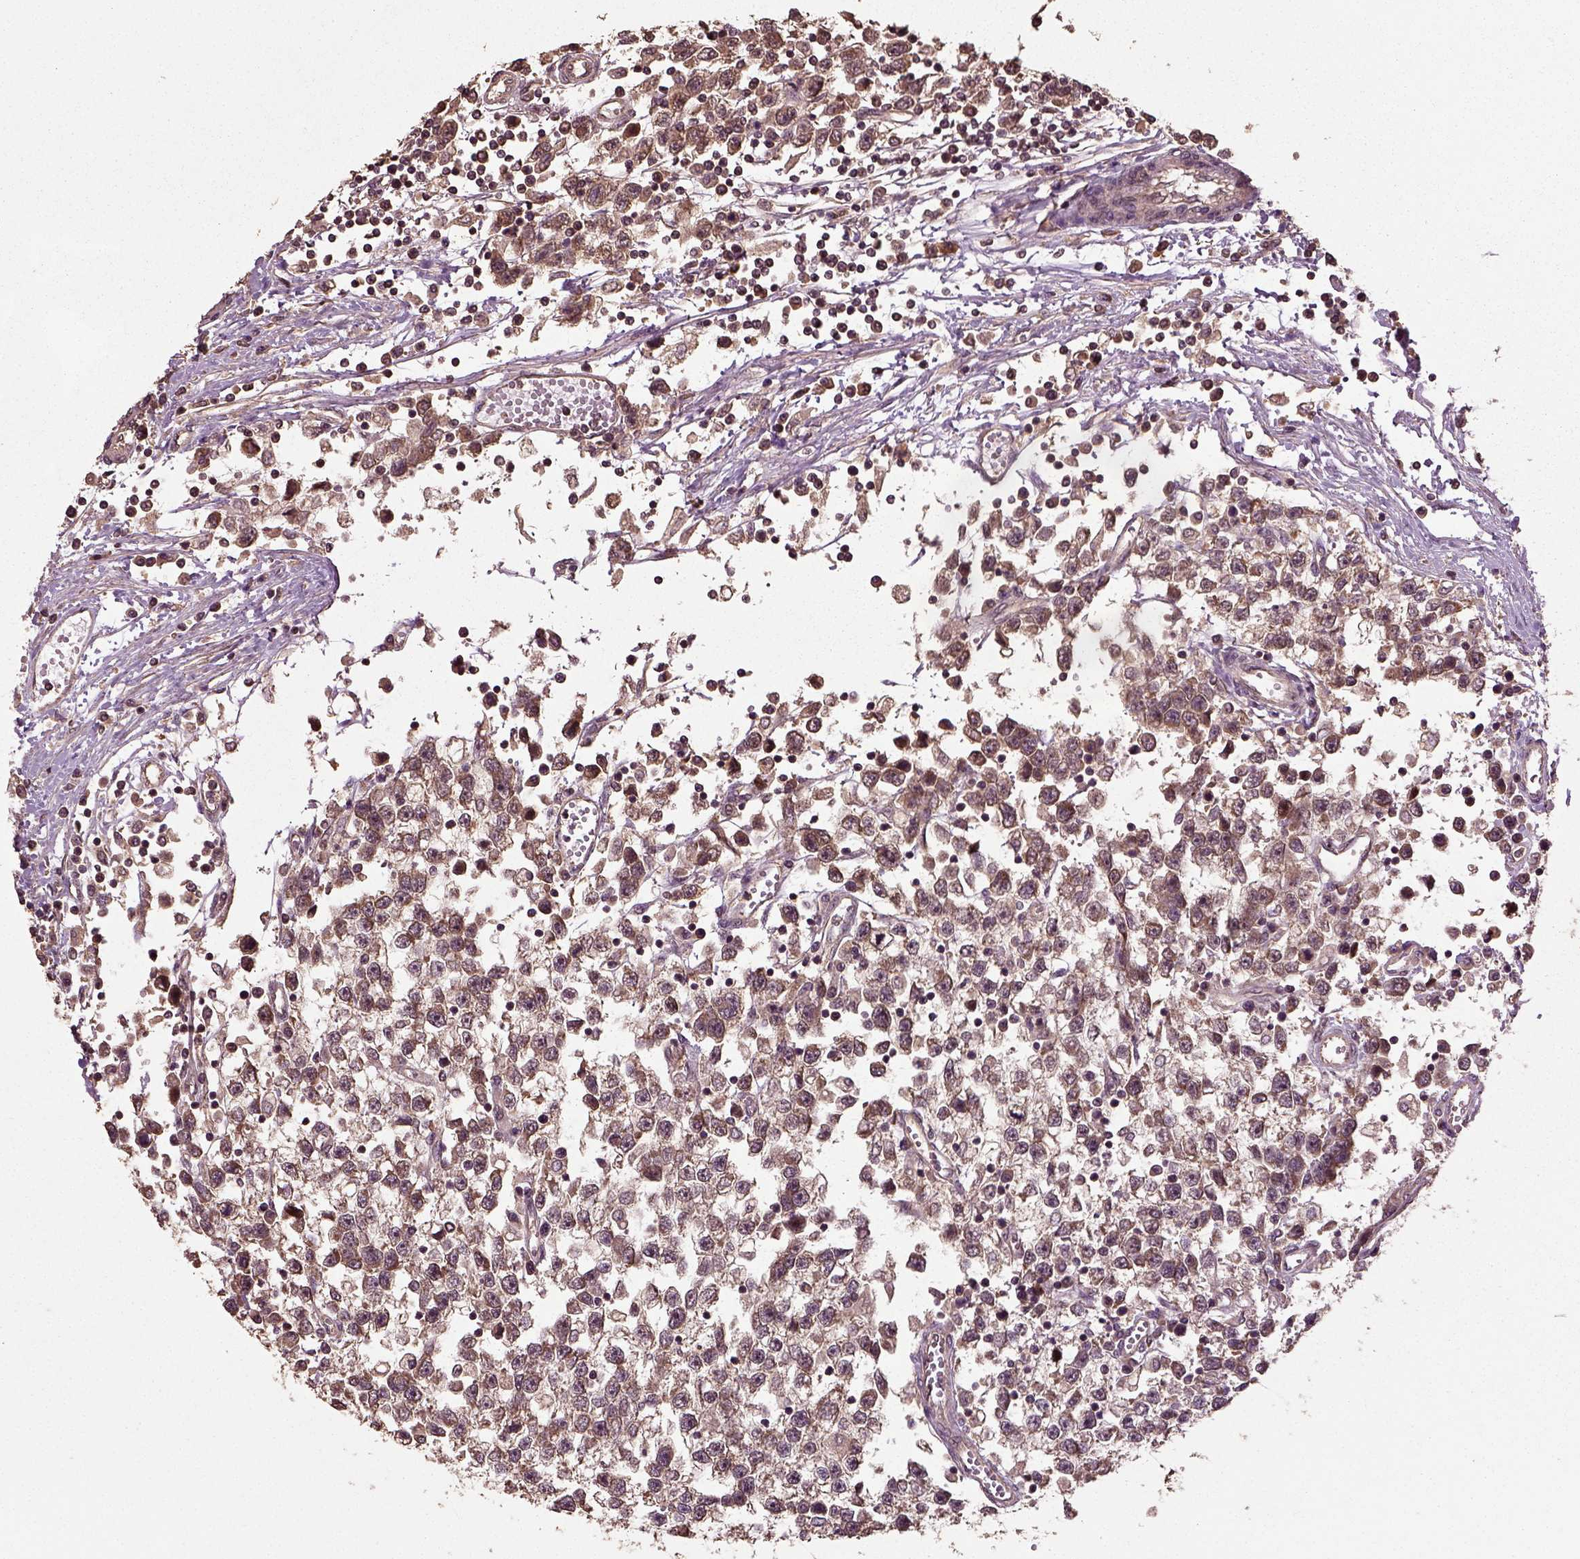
{"staining": {"intensity": "moderate", "quantity": ">75%", "location": "cytoplasmic/membranous"}, "tissue": "testis cancer", "cell_type": "Tumor cells", "image_type": "cancer", "snomed": [{"axis": "morphology", "description": "Seminoma, NOS"}, {"axis": "topography", "description": "Testis"}], "caption": "Moderate cytoplasmic/membranous staining for a protein is seen in about >75% of tumor cells of testis cancer using IHC.", "gene": "ERV3-1", "patient": {"sex": "male", "age": 34}}